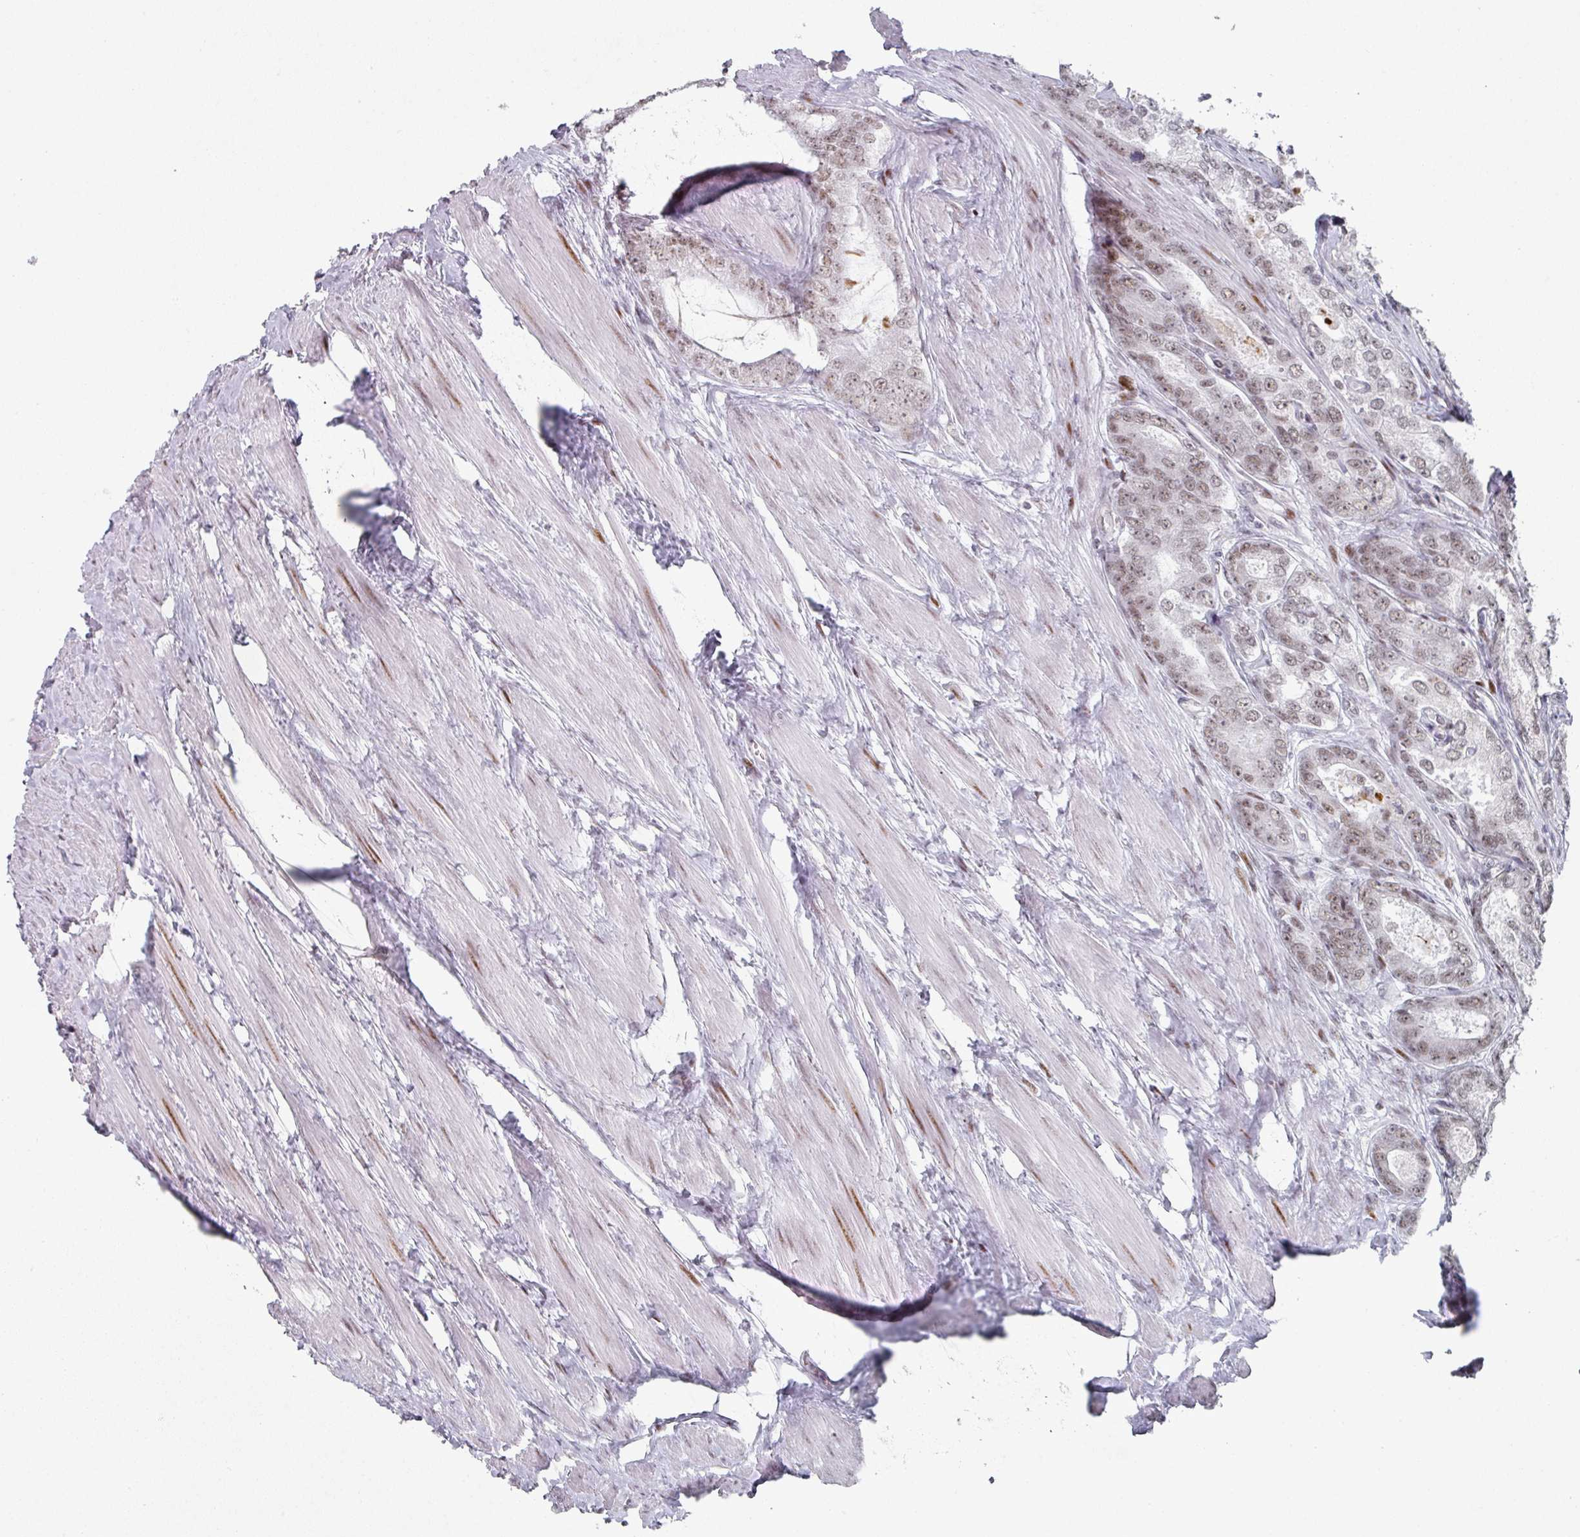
{"staining": {"intensity": "moderate", "quantity": ">75%", "location": "nuclear"}, "tissue": "prostate cancer", "cell_type": "Tumor cells", "image_type": "cancer", "snomed": [{"axis": "morphology", "description": "Adenocarcinoma, Low grade"}, {"axis": "topography", "description": "Prostate"}], "caption": "Immunohistochemistry (IHC) histopathology image of prostate adenocarcinoma (low-grade) stained for a protein (brown), which demonstrates medium levels of moderate nuclear positivity in about >75% of tumor cells.", "gene": "SF3B5", "patient": {"sex": "male", "age": 68}}